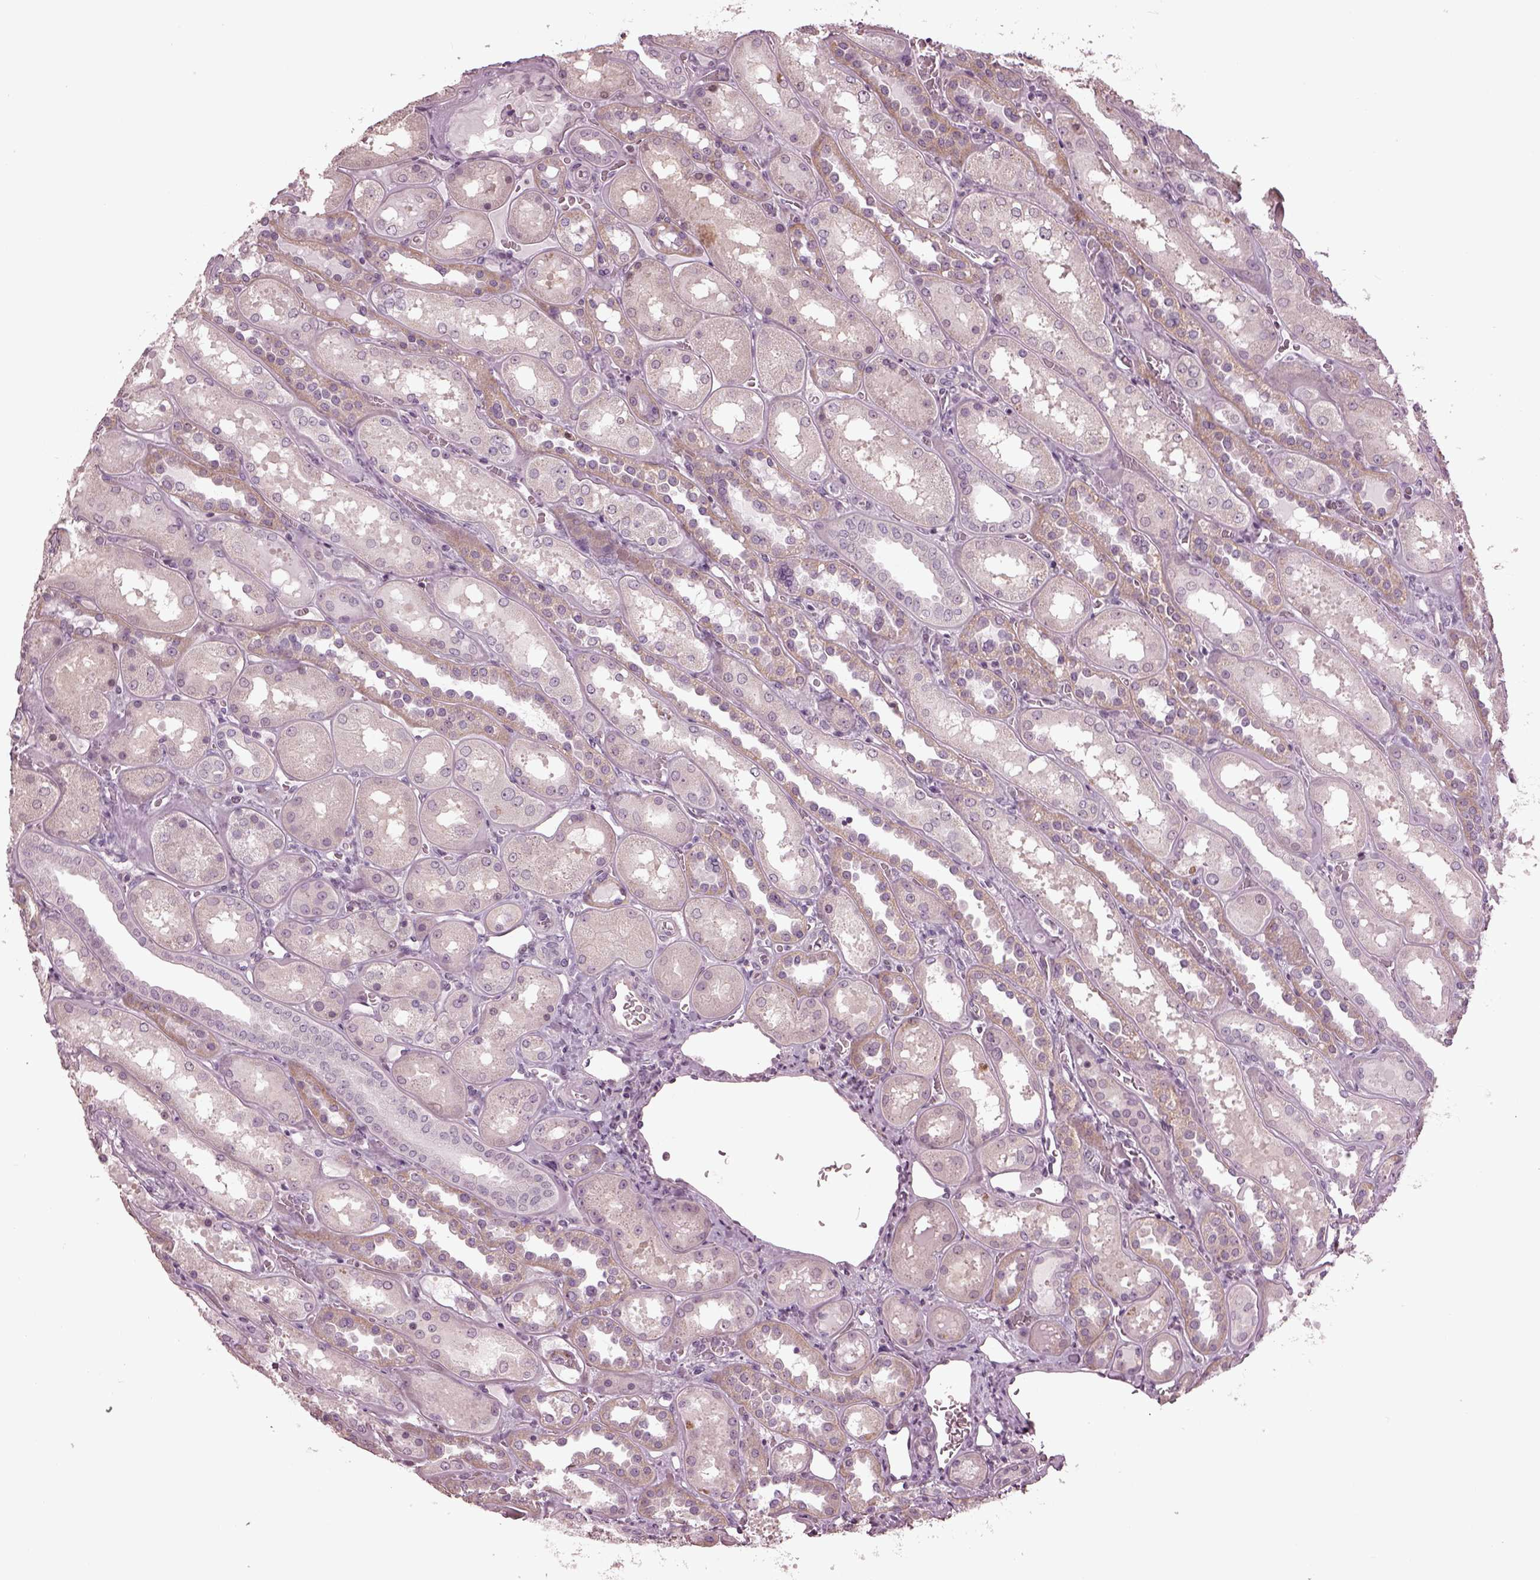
{"staining": {"intensity": "negative", "quantity": "none", "location": "none"}, "tissue": "kidney", "cell_type": "Cells in glomeruli", "image_type": "normal", "snomed": [{"axis": "morphology", "description": "Normal tissue, NOS"}, {"axis": "topography", "description": "Kidney"}], "caption": "A high-resolution micrograph shows IHC staining of benign kidney, which reveals no significant staining in cells in glomeruli. Brightfield microscopy of immunohistochemistry (IHC) stained with DAB (3,3'-diaminobenzidine) (brown) and hematoxylin (blue), captured at high magnification.", "gene": "GAL", "patient": {"sex": "male", "age": 73}}